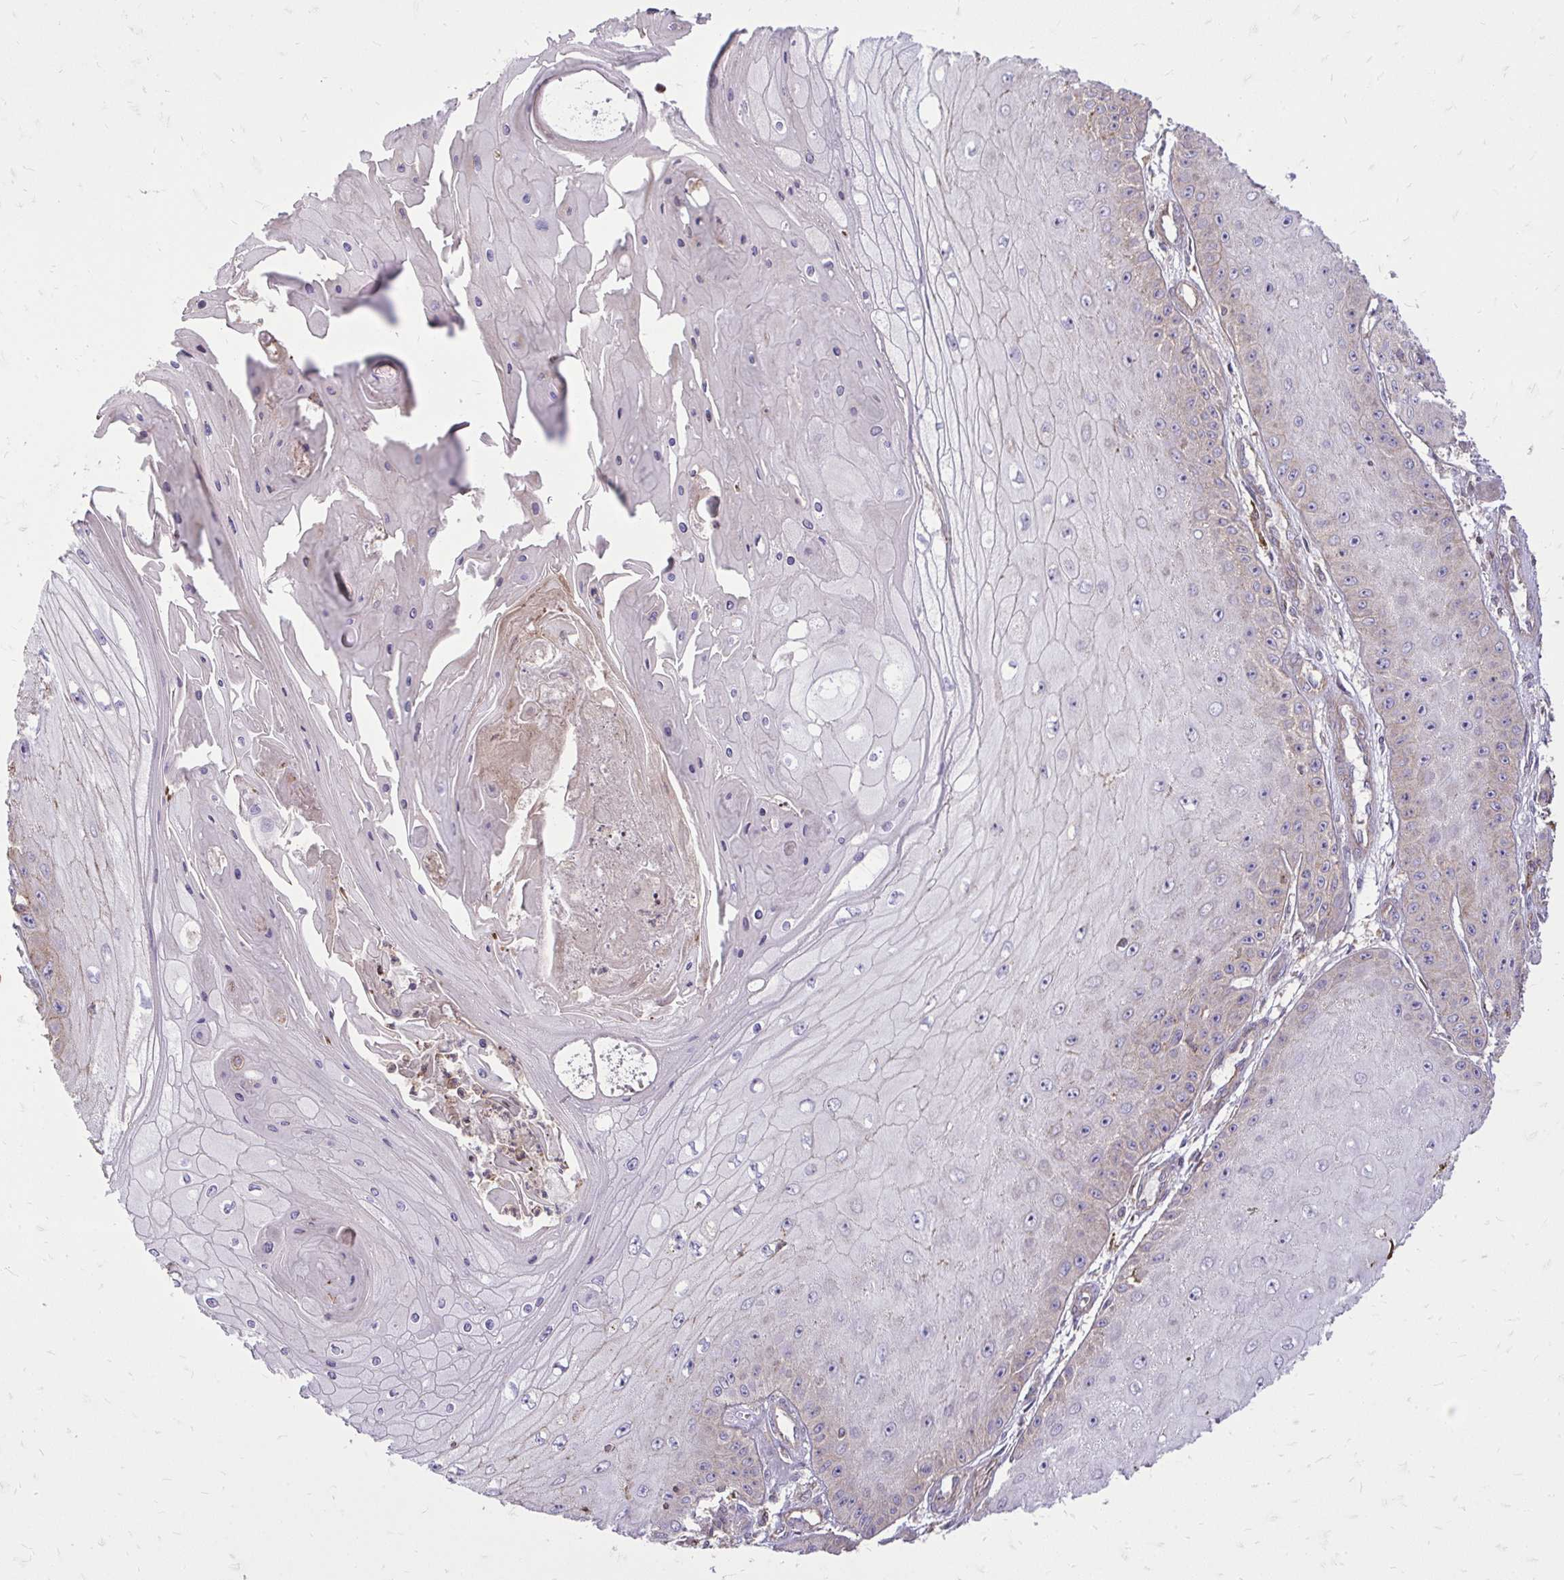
{"staining": {"intensity": "weak", "quantity": "<25%", "location": "cytoplasmic/membranous"}, "tissue": "skin cancer", "cell_type": "Tumor cells", "image_type": "cancer", "snomed": [{"axis": "morphology", "description": "Squamous cell carcinoma, NOS"}, {"axis": "topography", "description": "Skin"}], "caption": "Immunohistochemistry of human squamous cell carcinoma (skin) demonstrates no positivity in tumor cells. (Stains: DAB IHC with hematoxylin counter stain, Microscopy: brightfield microscopy at high magnification).", "gene": "SLC7A5", "patient": {"sex": "male", "age": 70}}